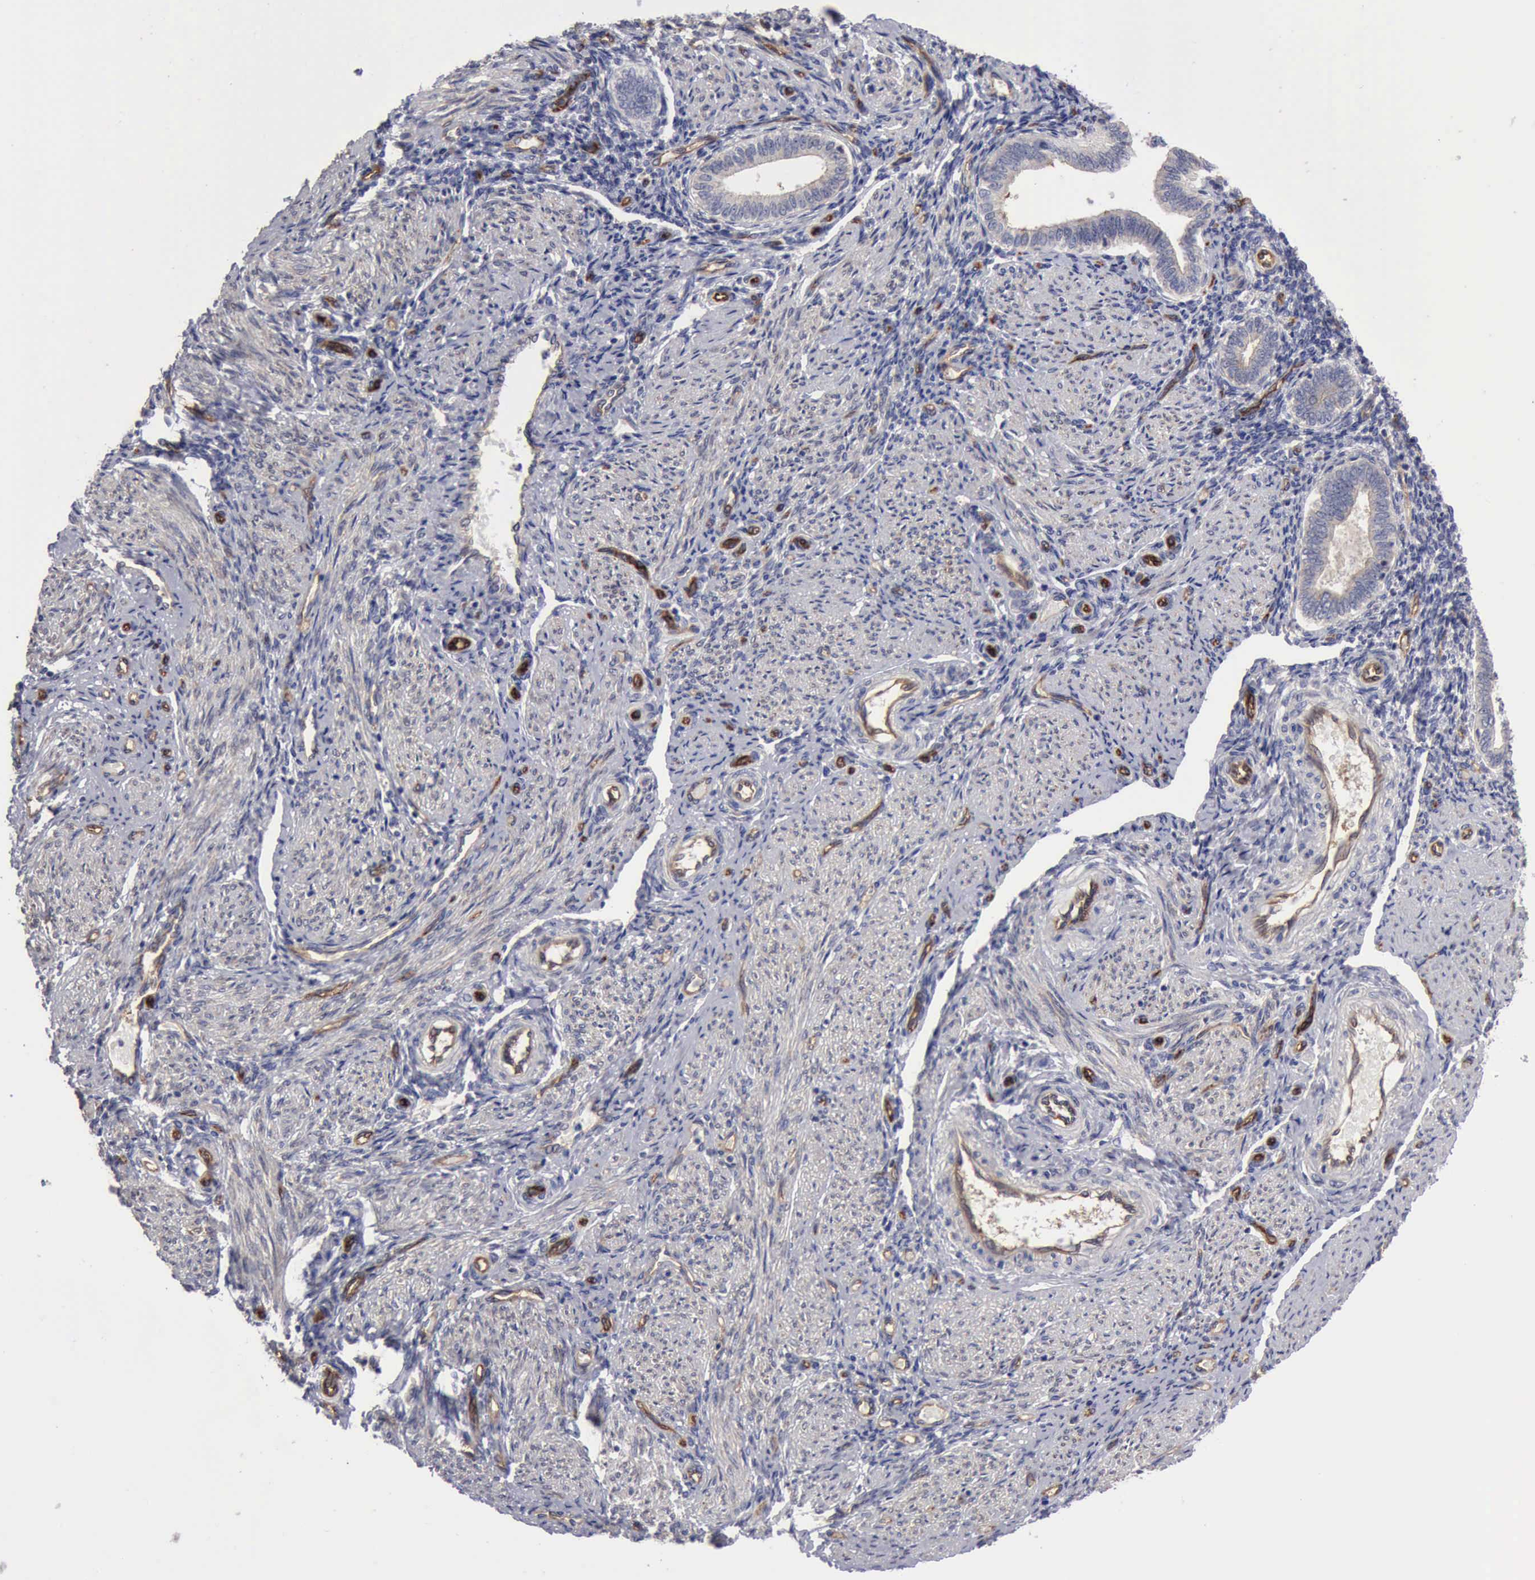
{"staining": {"intensity": "weak", "quantity": "<25%", "location": "cytoplasmic/membranous"}, "tissue": "endometrium", "cell_type": "Cells in endometrial stroma", "image_type": "normal", "snomed": [{"axis": "morphology", "description": "Normal tissue, NOS"}, {"axis": "topography", "description": "Endometrium"}], "caption": "An immunohistochemistry (IHC) micrograph of benign endometrium is shown. There is no staining in cells in endometrial stroma of endometrium. The staining was performed using DAB to visualize the protein expression in brown, while the nuclei were stained in blue with hematoxylin (Magnification: 20x).", "gene": "RDX", "patient": {"sex": "female", "age": 36}}